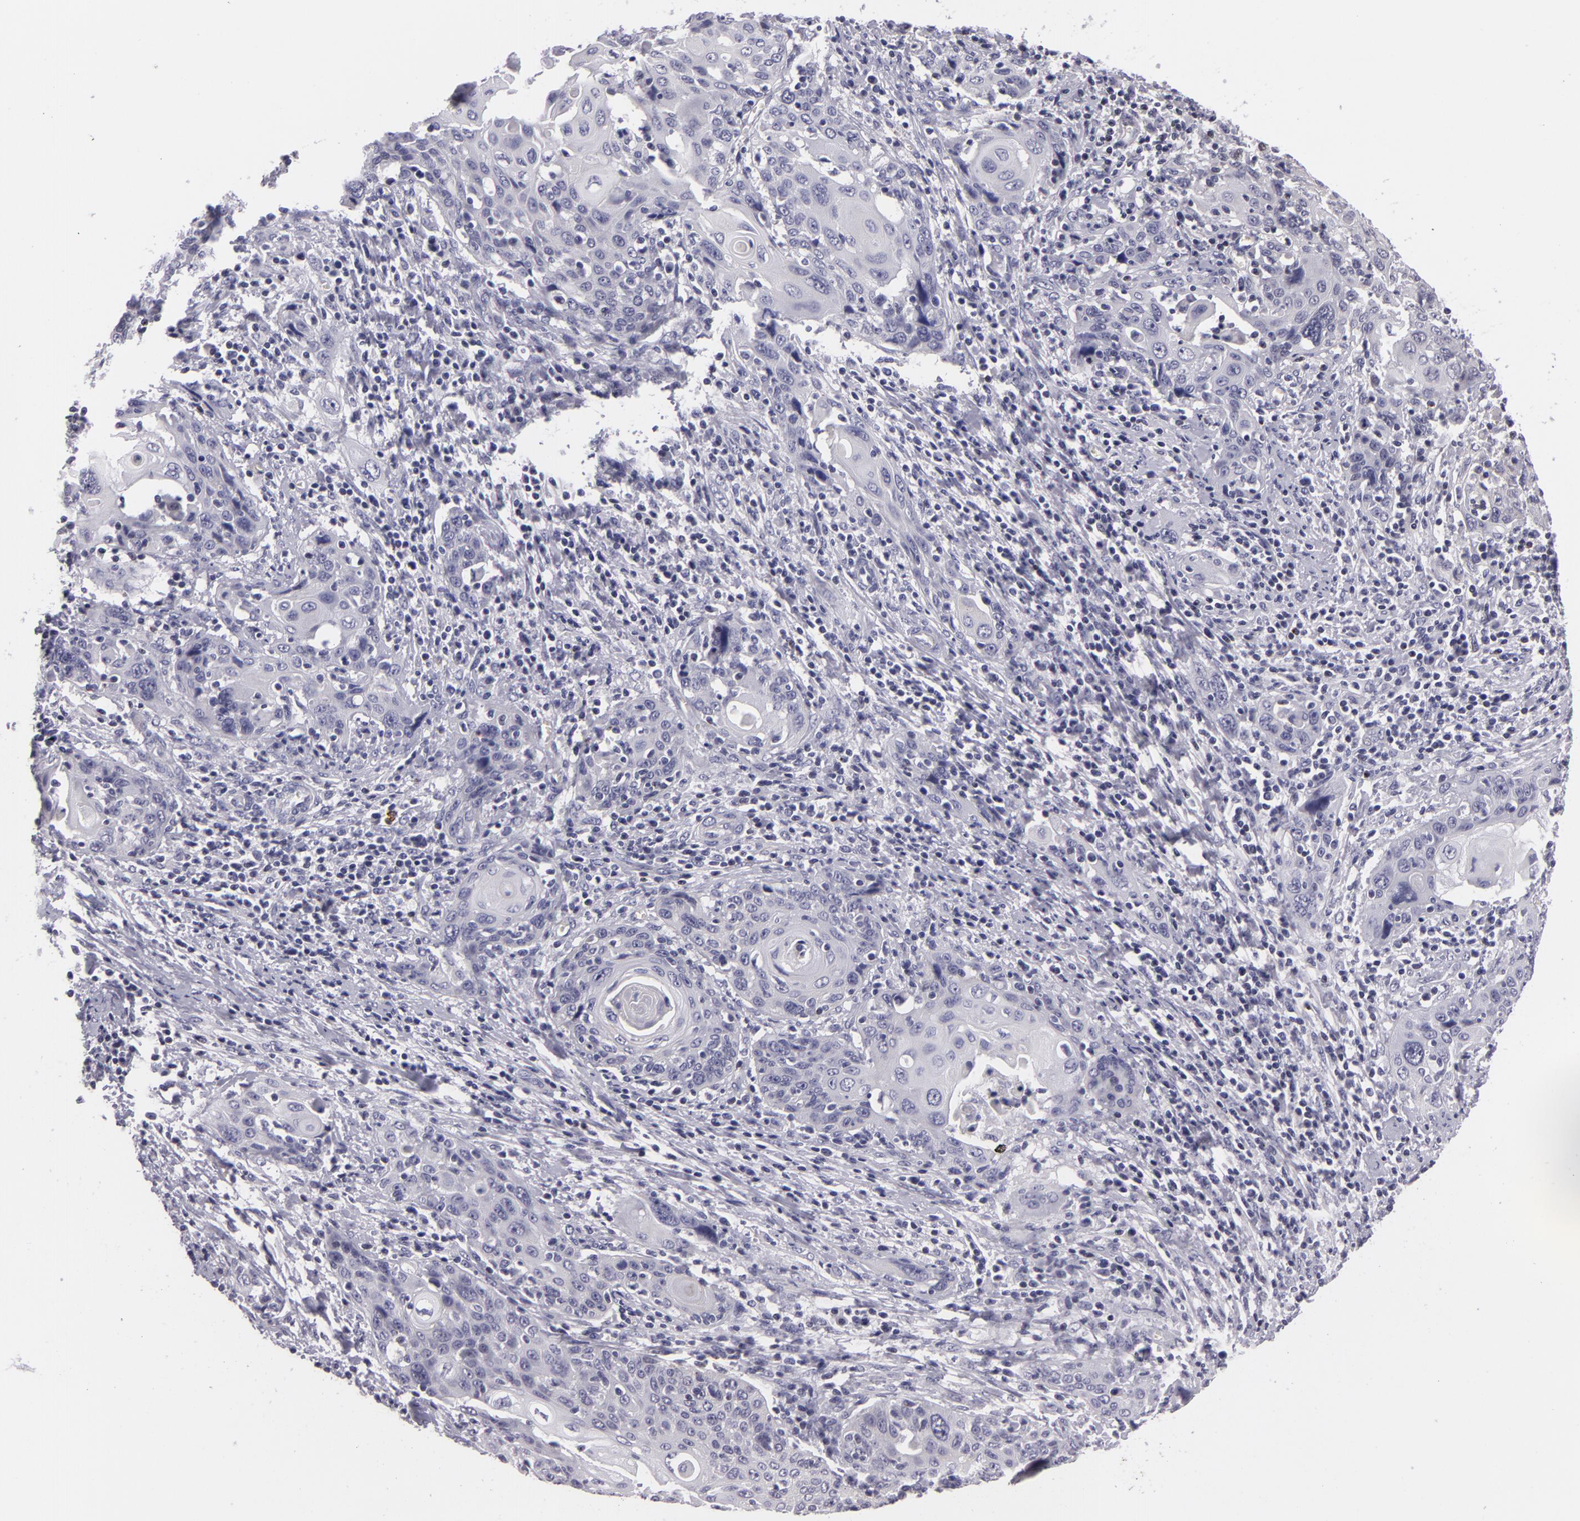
{"staining": {"intensity": "negative", "quantity": "none", "location": "none"}, "tissue": "cervical cancer", "cell_type": "Tumor cells", "image_type": "cancer", "snomed": [{"axis": "morphology", "description": "Squamous cell carcinoma, NOS"}, {"axis": "topography", "description": "Cervix"}], "caption": "High power microscopy histopathology image of an IHC photomicrograph of cervical cancer (squamous cell carcinoma), revealing no significant staining in tumor cells.", "gene": "CTNNB1", "patient": {"sex": "female", "age": 54}}